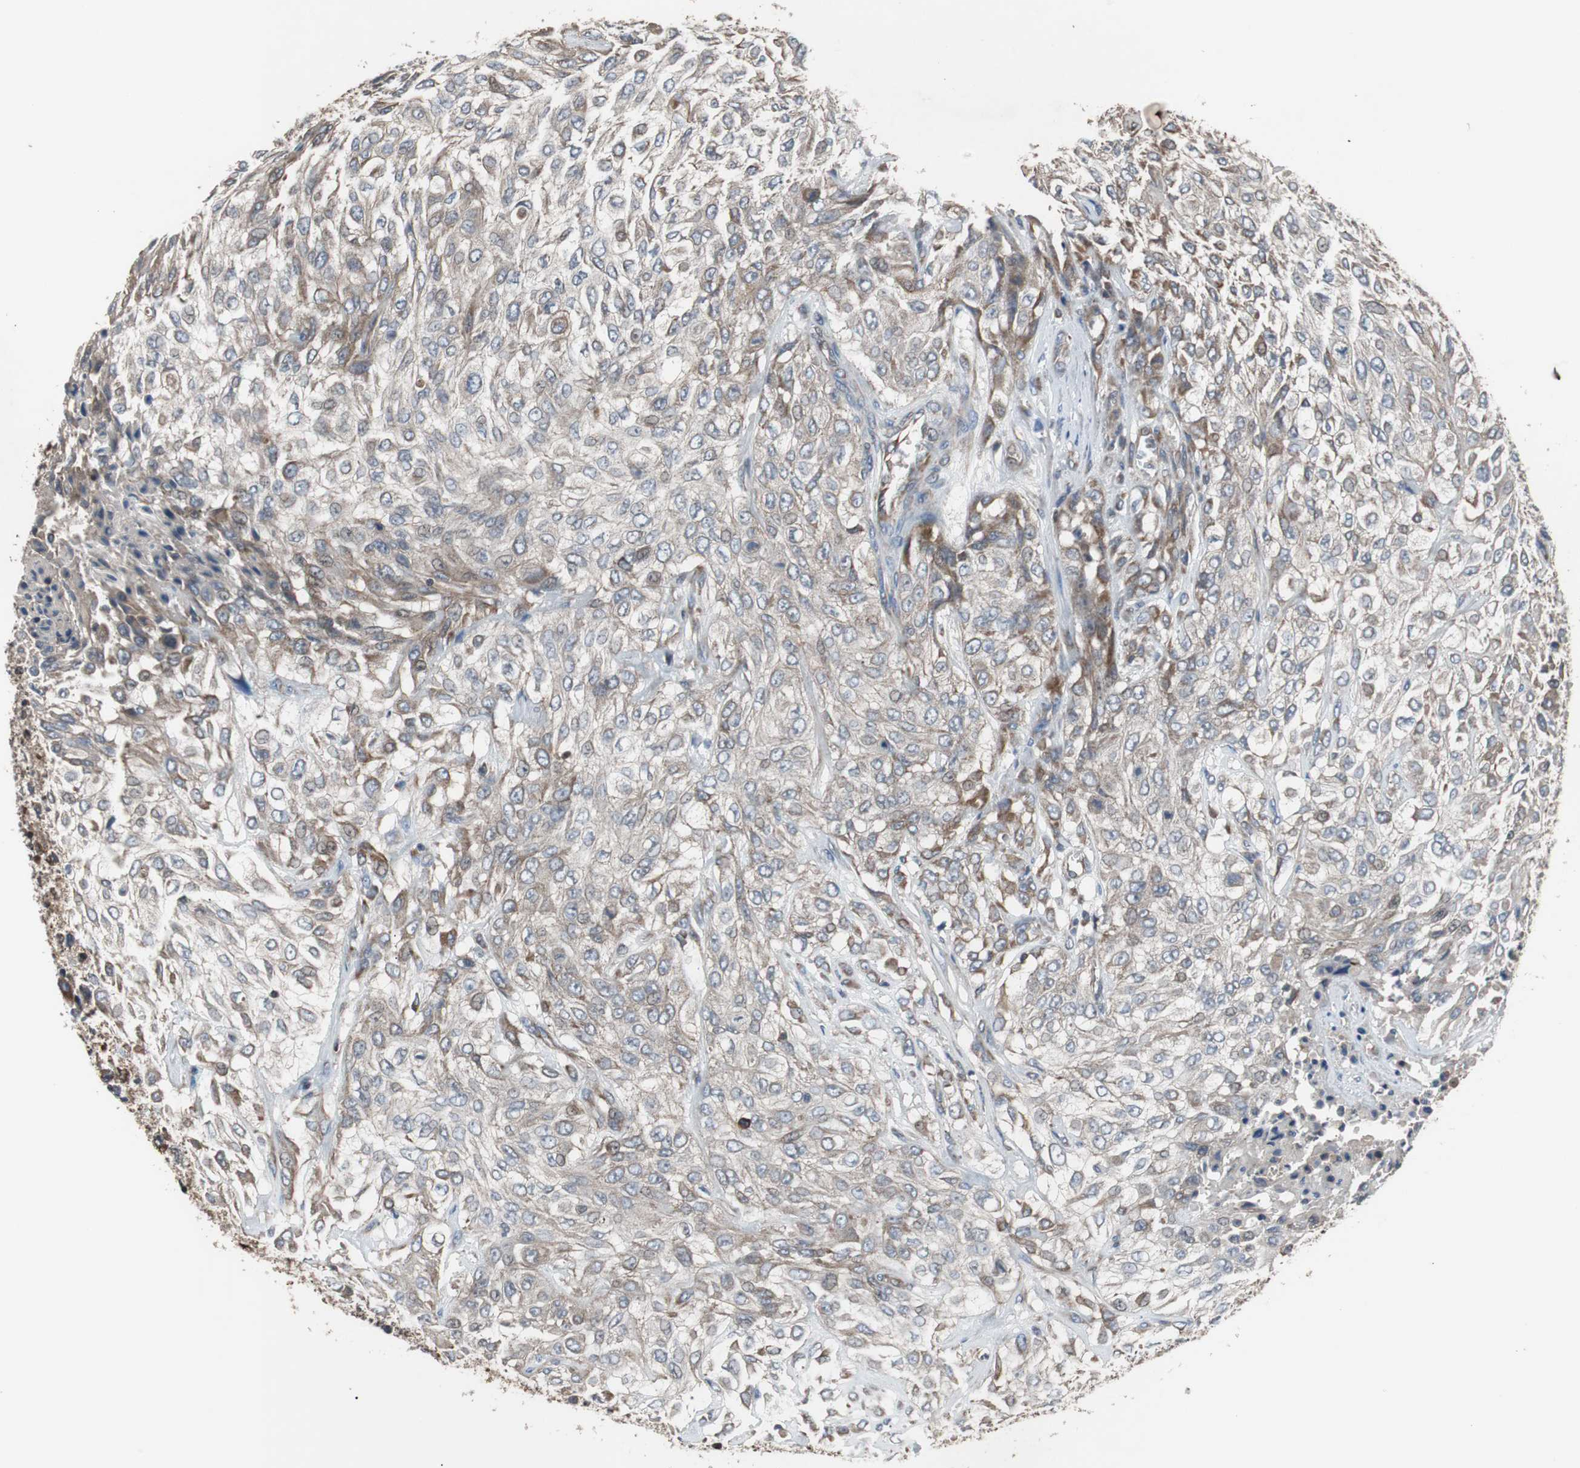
{"staining": {"intensity": "weak", "quantity": ">75%", "location": "cytoplasmic/membranous"}, "tissue": "urothelial cancer", "cell_type": "Tumor cells", "image_type": "cancer", "snomed": [{"axis": "morphology", "description": "Urothelial carcinoma, High grade"}, {"axis": "topography", "description": "Urinary bladder"}], "caption": "Brown immunohistochemical staining in human urothelial cancer shows weak cytoplasmic/membranous positivity in approximately >75% of tumor cells. Immunohistochemistry (ihc) stains the protein in brown and the nuclei are stained blue.", "gene": "ACTR3", "patient": {"sex": "male", "age": 57}}